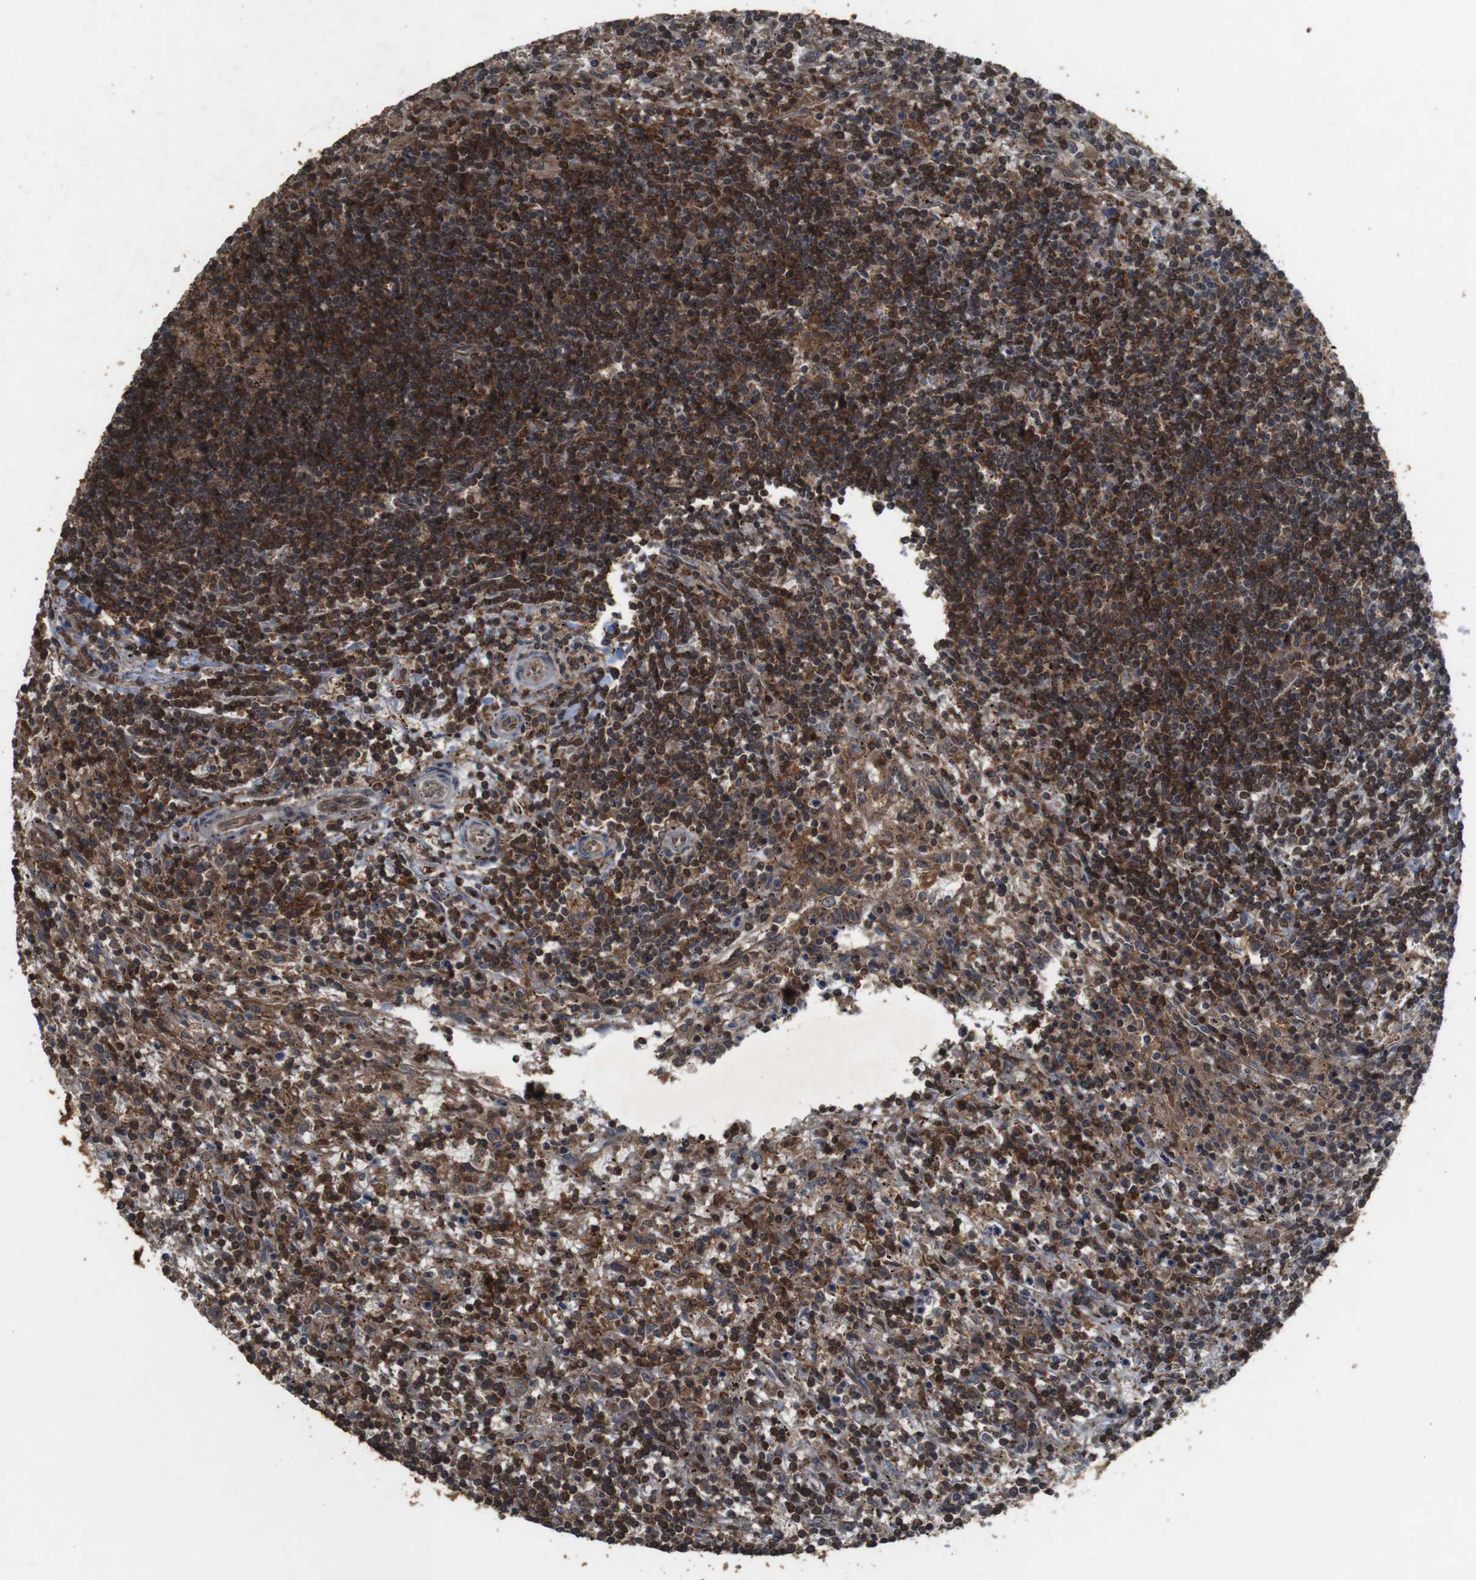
{"staining": {"intensity": "strong", "quantity": ">75%", "location": "cytoplasmic/membranous"}, "tissue": "lymphoma", "cell_type": "Tumor cells", "image_type": "cancer", "snomed": [{"axis": "morphology", "description": "Malignant lymphoma, non-Hodgkin's type, Low grade"}, {"axis": "topography", "description": "Spleen"}], "caption": "Low-grade malignant lymphoma, non-Hodgkin's type stained with DAB IHC exhibits high levels of strong cytoplasmic/membranous staining in approximately >75% of tumor cells.", "gene": "BAG4", "patient": {"sex": "male", "age": 76}}